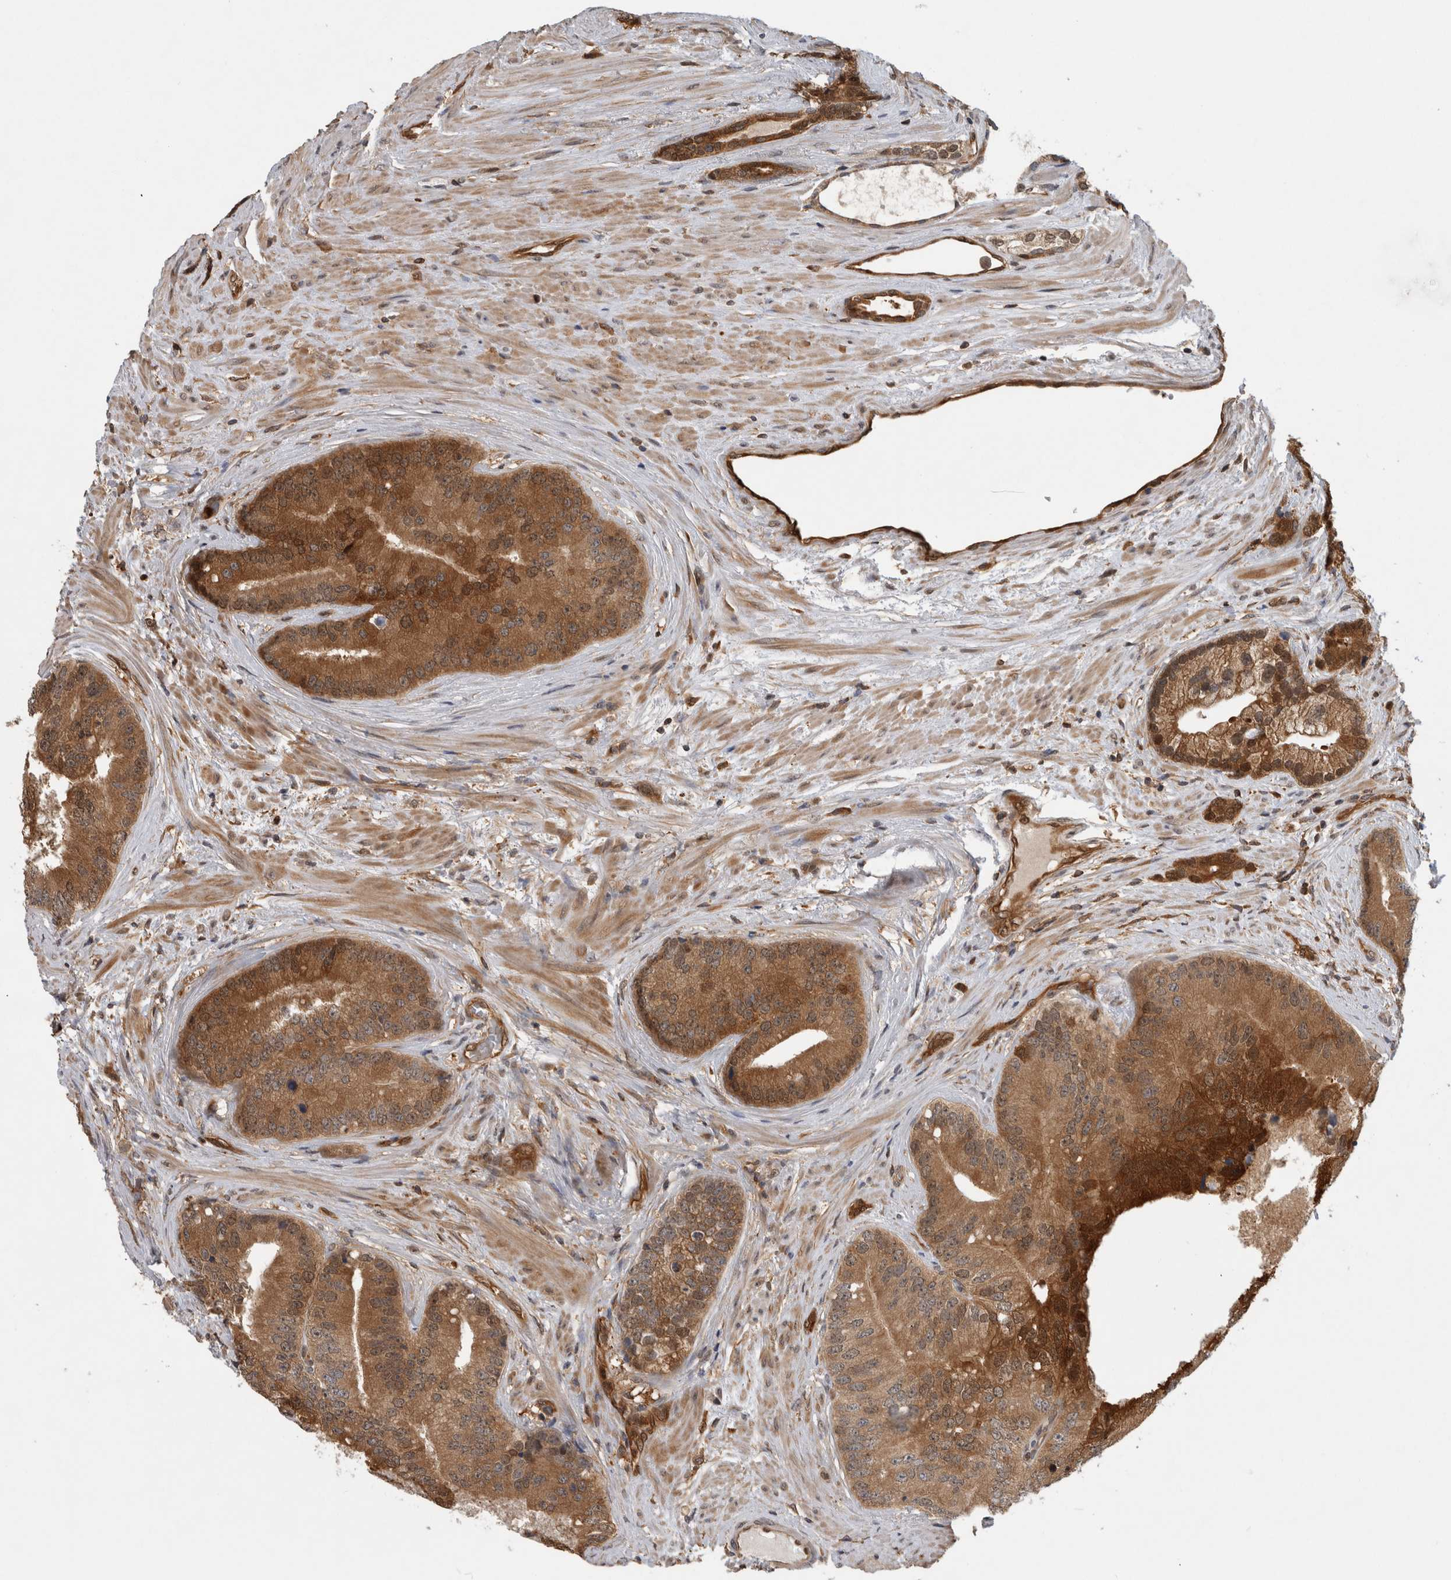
{"staining": {"intensity": "moderate", "quantity": ">75%", "location": "cytoplasmic/membranous"}, "tissue": "prostate cancer", "cell_type": "Tumor cells", "image_type": "cancer", "snomed": [{"axis": "morphology", "description": "Adenocarcinoma, High grade"}, {"axis": "topography", "description": "Prostate"}], "caption": "A medium amount of moderate cytoplasmic/membranous expression is appreciated in approximately >75% of tumor cells in prostate cancer tissue. (IHC, brightfield microscopy, high magnification).", "gene": "ASTN2", "patient": {"sex": "male", "age": 70}}